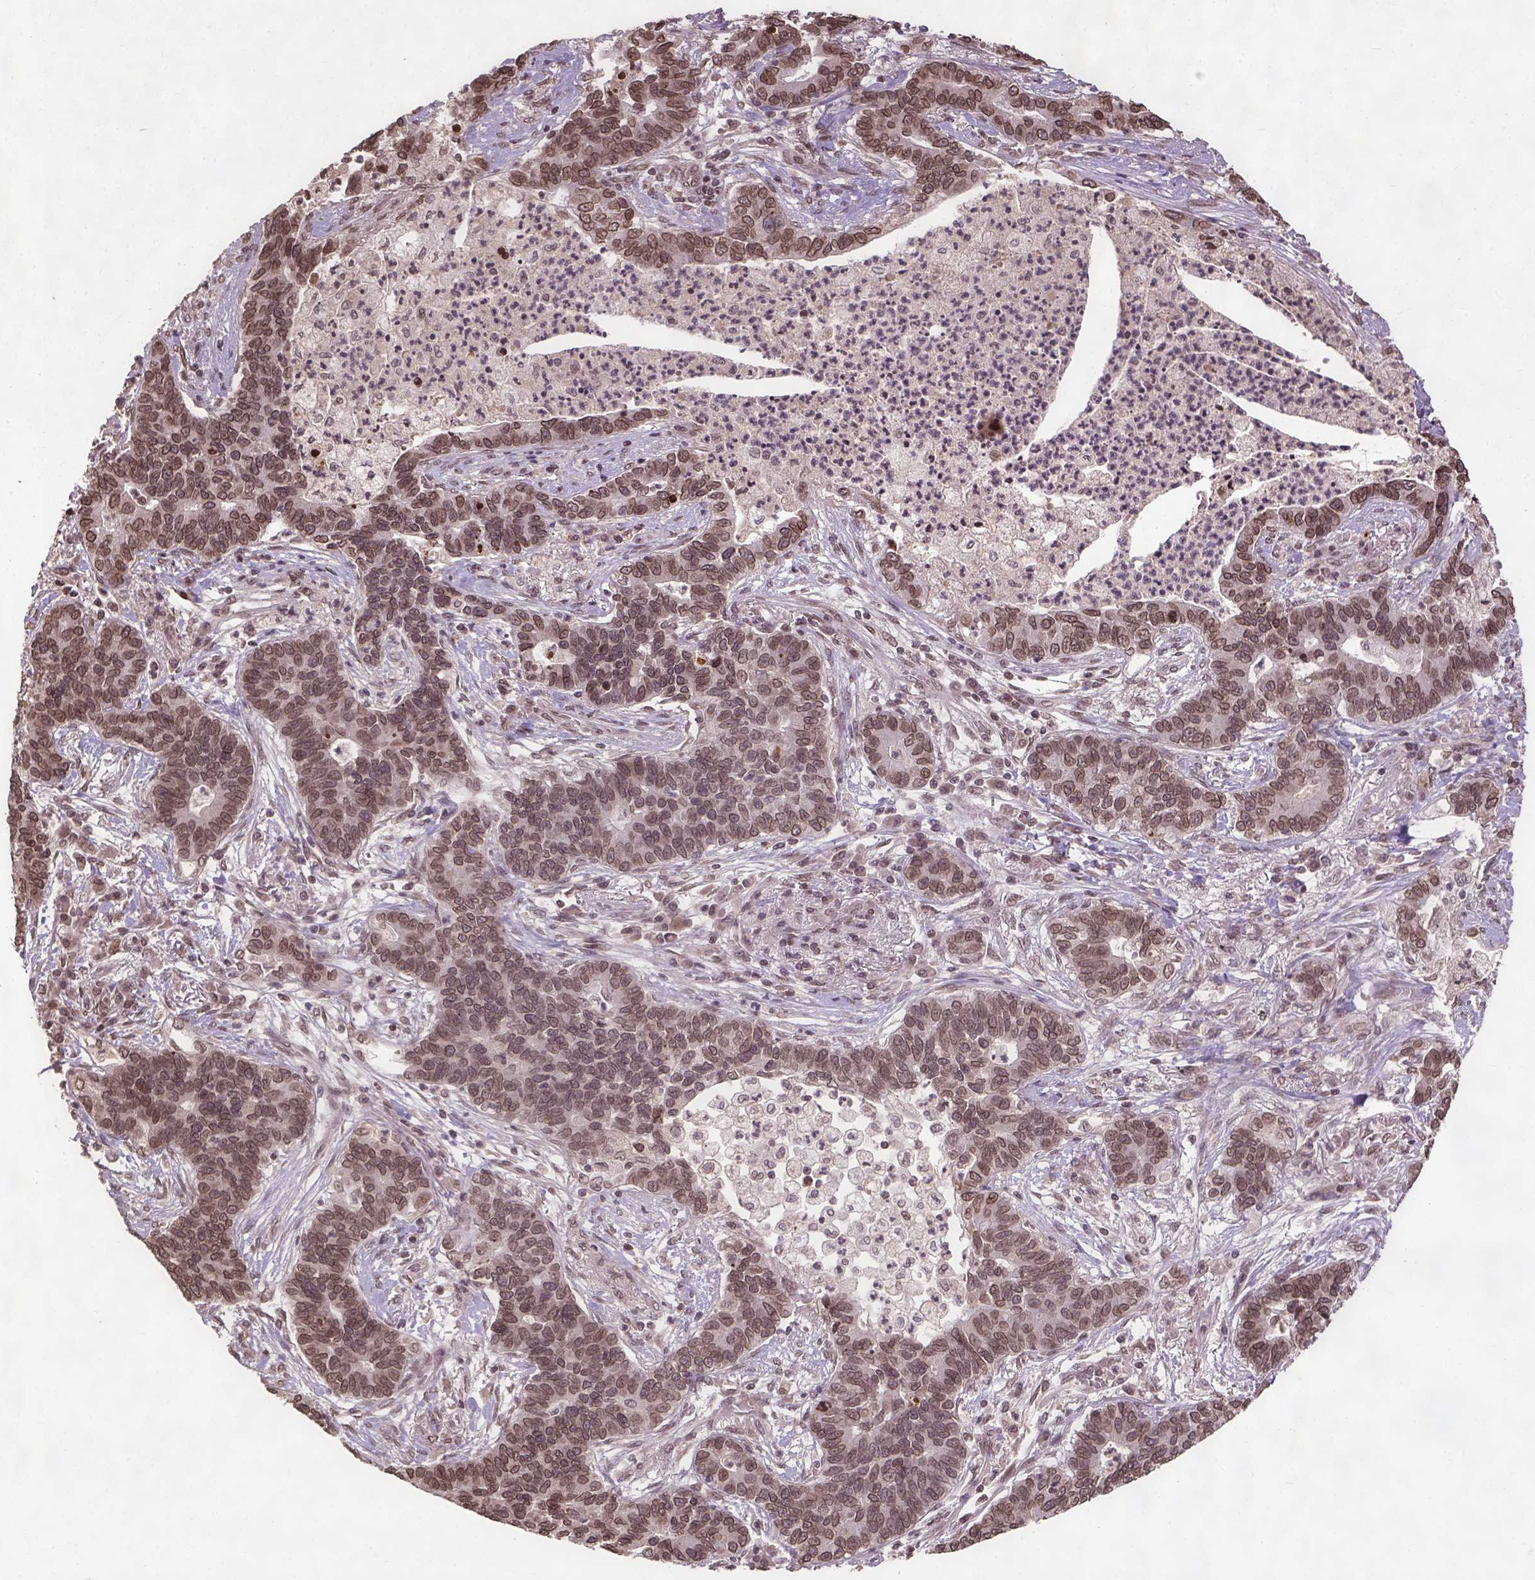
{"staining": {"intensity": "moderate", "quantity": ">75%", "location": "nuclear"}, "tissue": "lung cancer", "cell_type": "Tumor cells", "image_type": "cancer", "snomed": [{"axis": "morphology", "description": "Adenocarcinoma, NOS"}, {"axis": "topography", "description": "Lung"}], "caption": "A micrograph showing moderate nuclear positivity in about >75% of tumor cells in lung adenocarcinoma, as visualized by brown immunohistochemical staining.", "gene": "BANF1", "patient": {"sex": "female", "age": 57}}